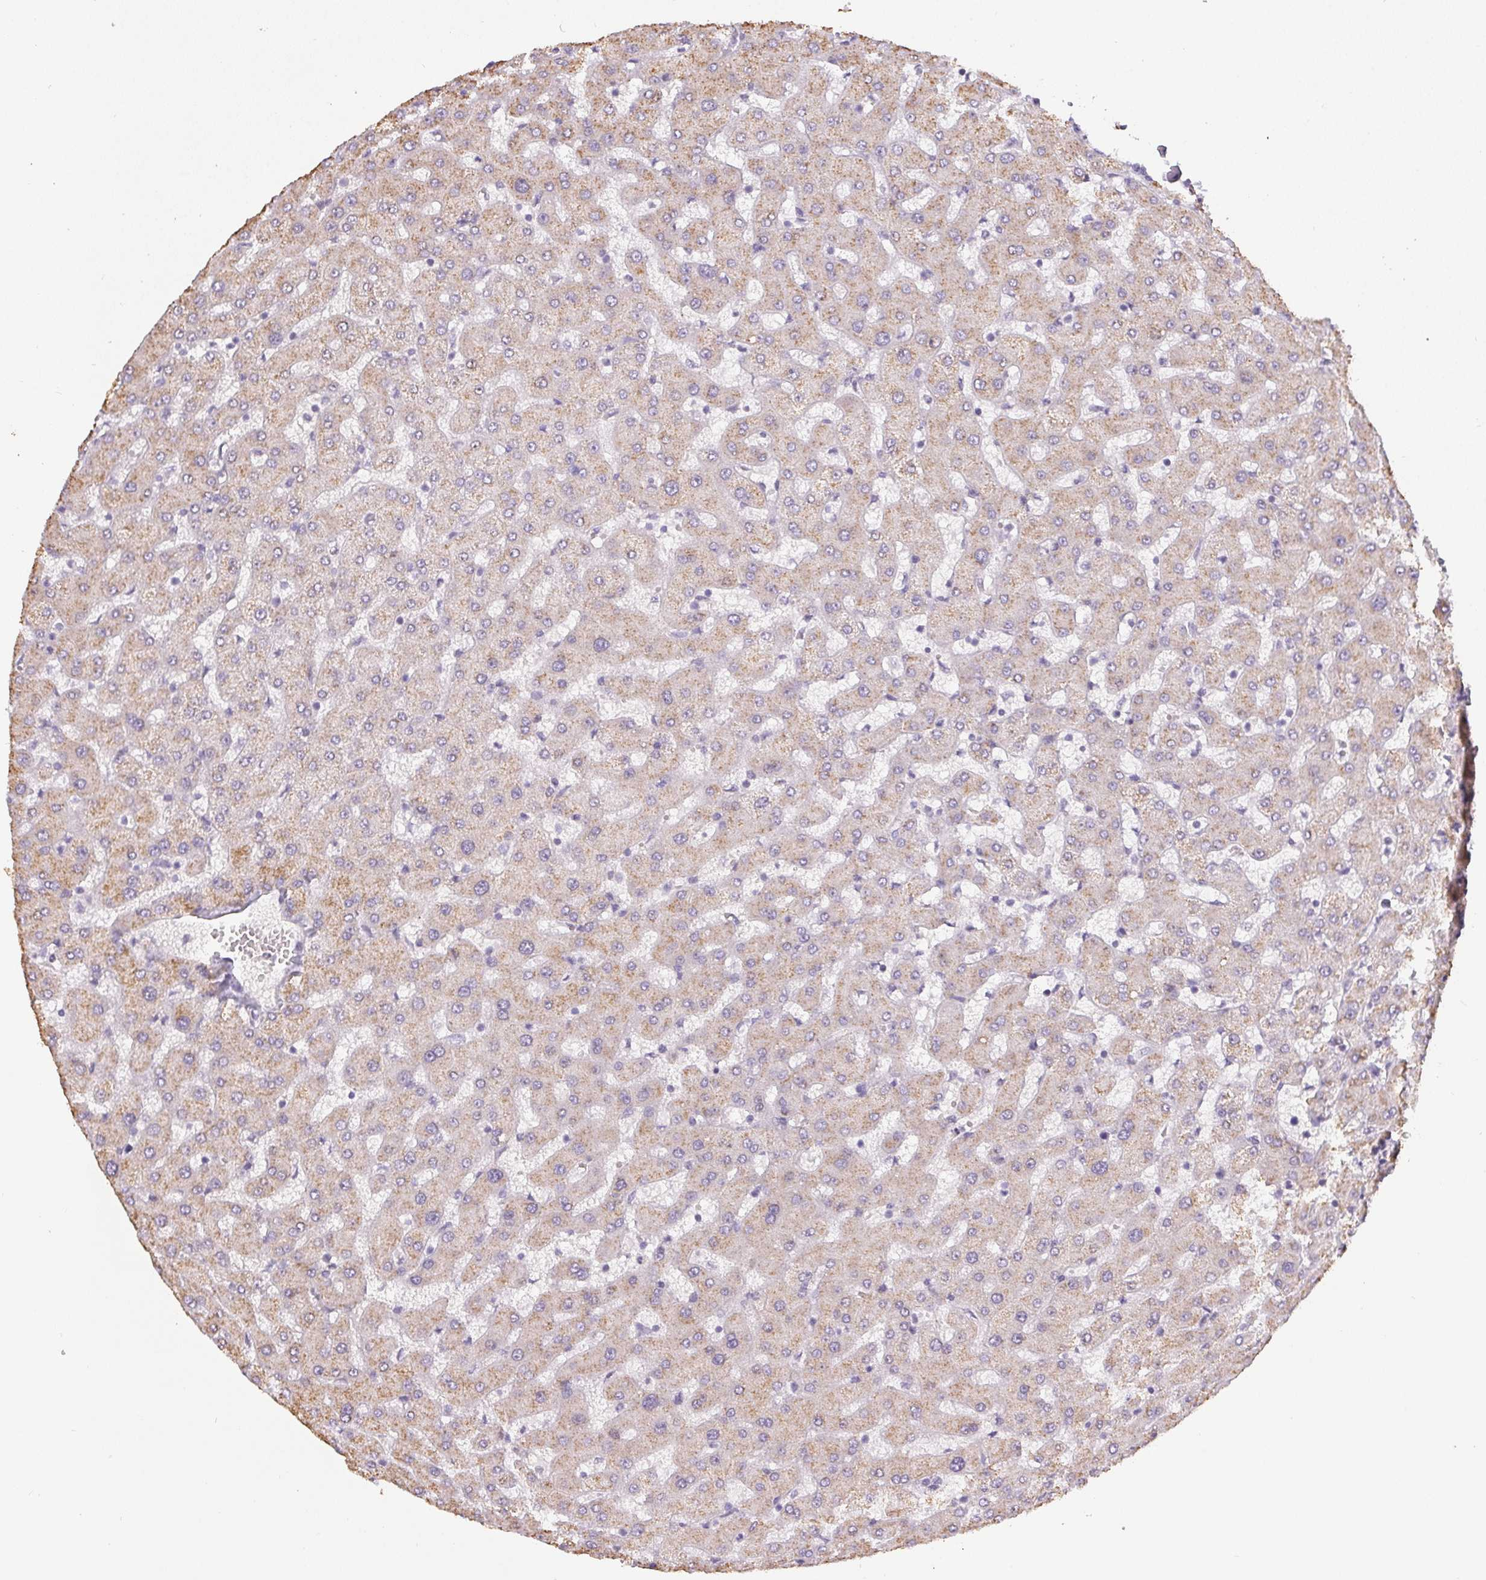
{"staining": {"intensity": "negative", "quantity": "none", "location": "none"}, "tissue": "liver", "cell_type": "Cholangiocytes", "image_type": "normal", "snomed": [{"axis": "morphology", "description": "Normal tissue, NOS"}, {"axis": "topography", "description": "Liver"}], "caption": "An IHC photomicrograph of normal liver is shown. There is no staining in cholangiocytes of liver. Brightfield microscopy of immunohistochemistry stained with DAB (brown) and hematoxylin (blue), captured at high magnification.", "gene": "SPACA9", "patient": {"sex": "female", "age": 63}}